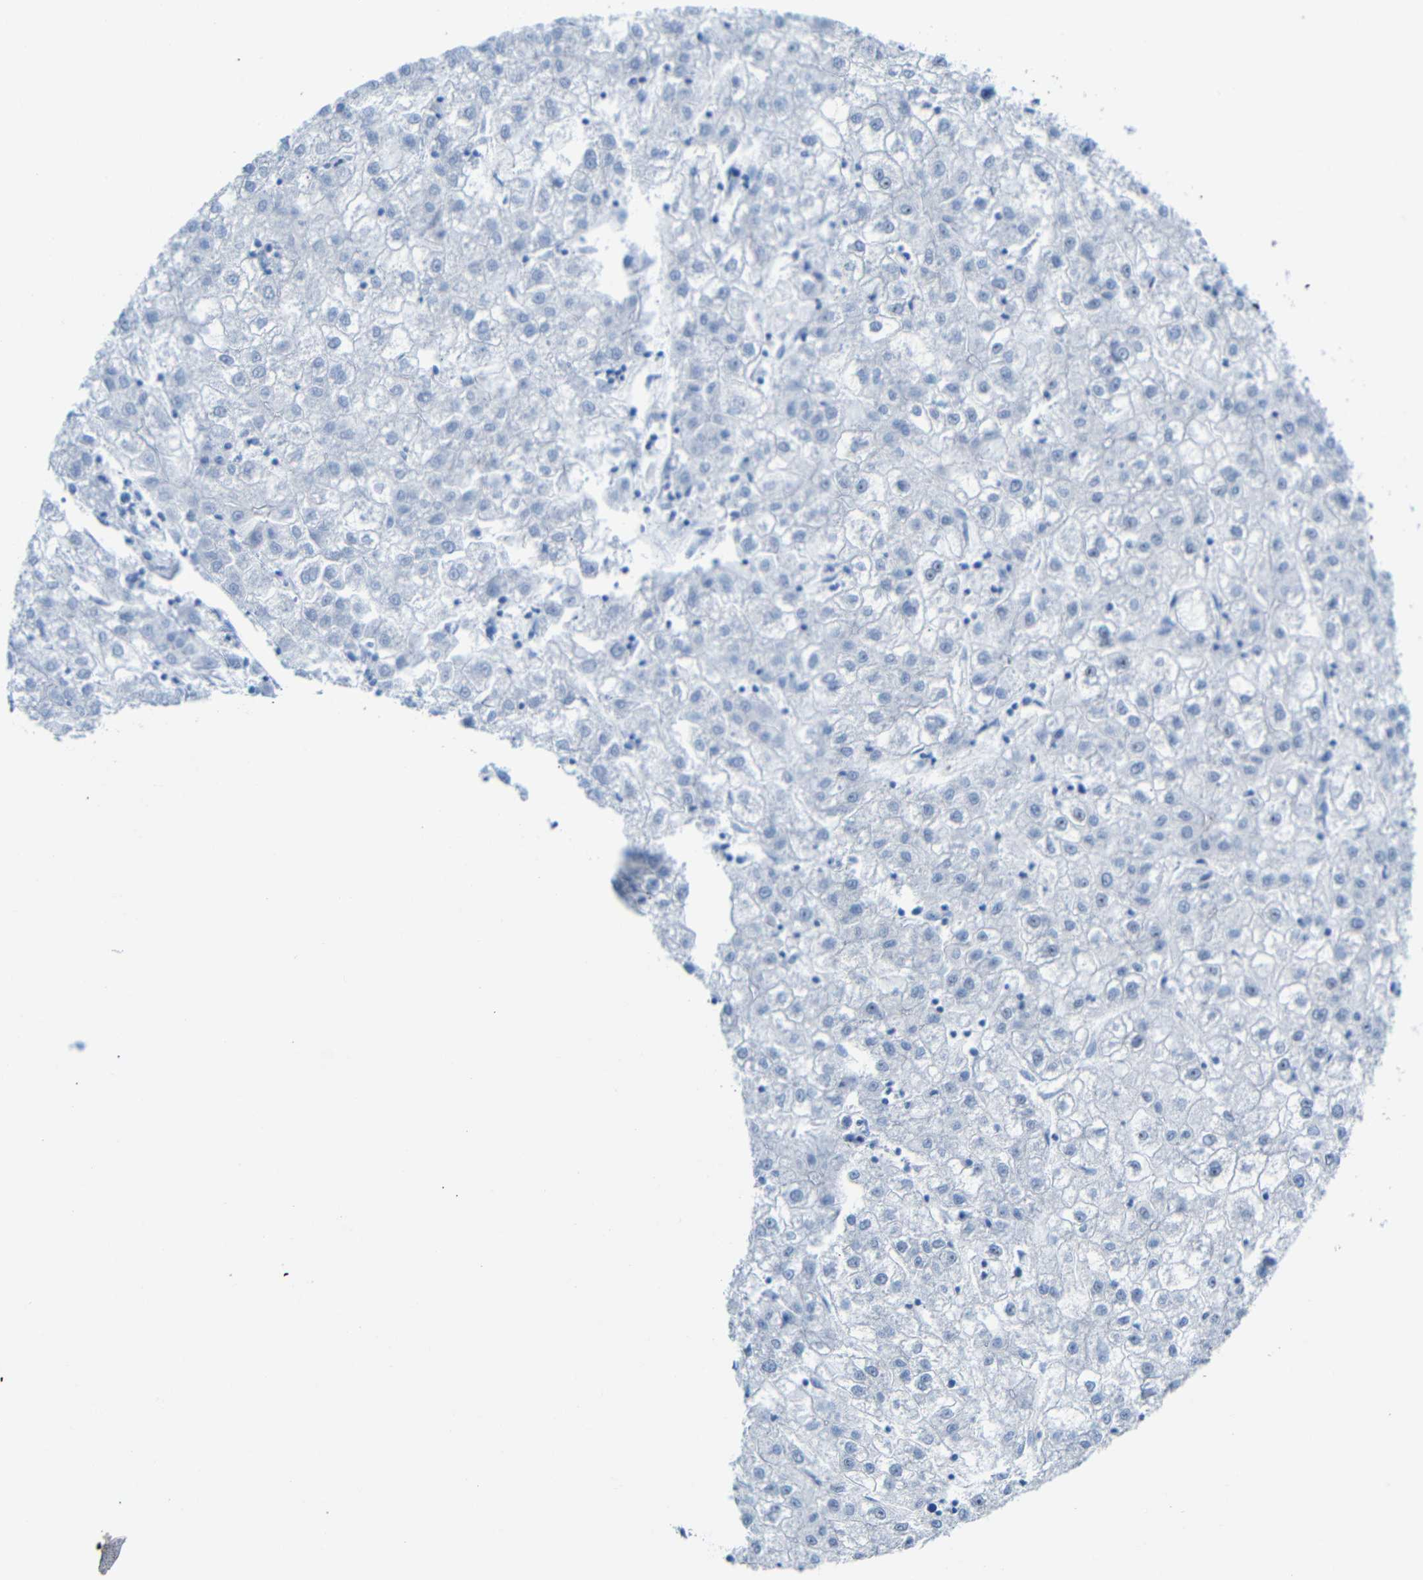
{"staining": {"intensity": "negative", "quantity": "none", "location": "none"}, "tissue": "liver cancer", "cell_type": "Tumor cells", "image_type": "cancer", "snomed": [{"axis": "morphology", "description": "Carcinoma, Hepatocellular, NOS"}, {"axis": "topography", "description": "Liver"}], "caption": "This is a image of IHC staining of liver cancer, which shows no positivity in tumor cells.", "gene": "C1orf210", "patient": {"sex": "male", "age": 72}}